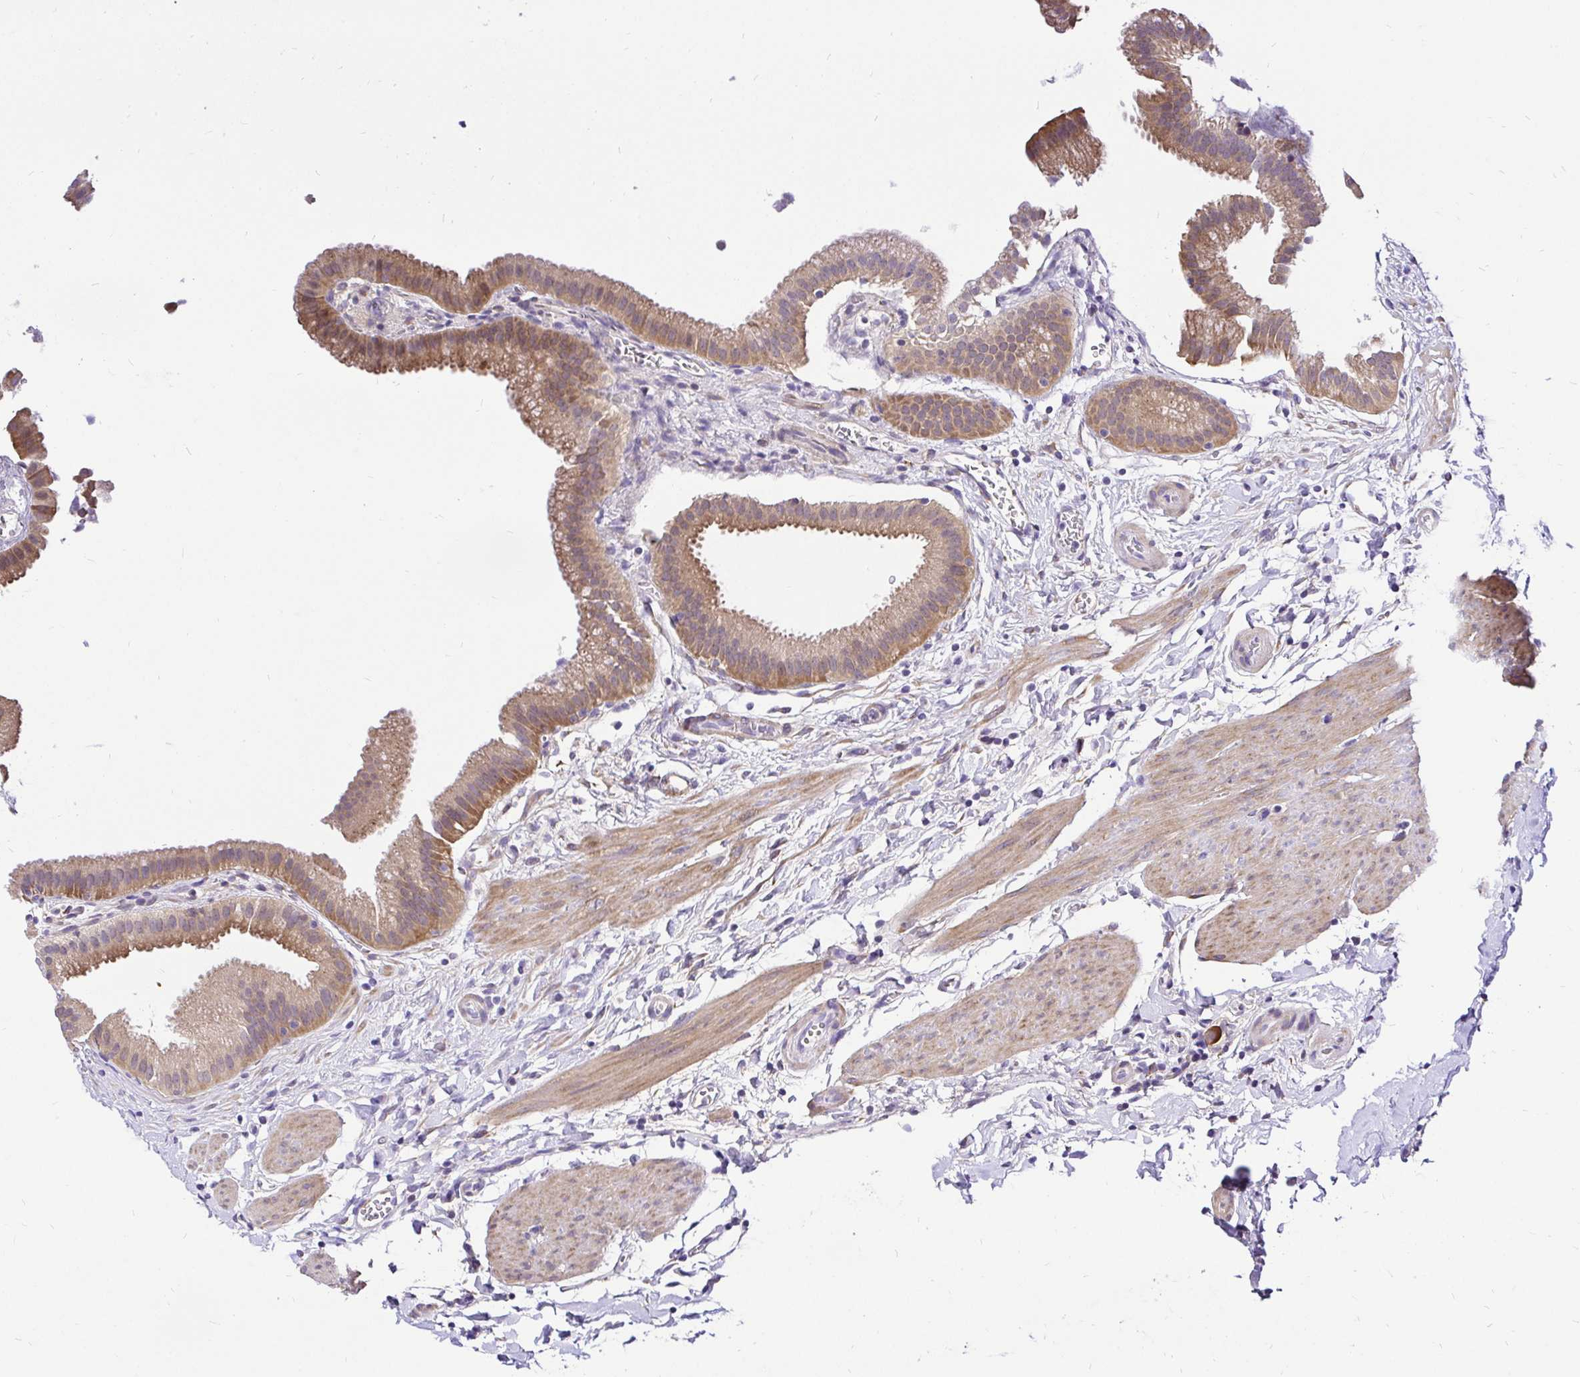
{"staining": {"intensity": "moderate", "quantity": "25%-75%", "location": "cytoplasmic/membranous"}, "tissue": "gallbladder", "cell_type": "Glandular cells", "image_type": "normal", "snomed": [{"axis": "morphology", "description": "Normal tissue, NOS"}, {"axis": "topography", "description": "Gallbladder"}], "caption": "The image demonstrates immunohistochemical staining of unremarkable gallbladder. There is moderate cytoplasmic/membranous positivity is appreciated in about 25%-75% of glandular cells. (Stains: DAB in brown, nuclei in blue, Microscopy: brightfield microscopy at high magnification).", "gene": "CCDC122", "patient": {"sex": "female", "age": 63}}